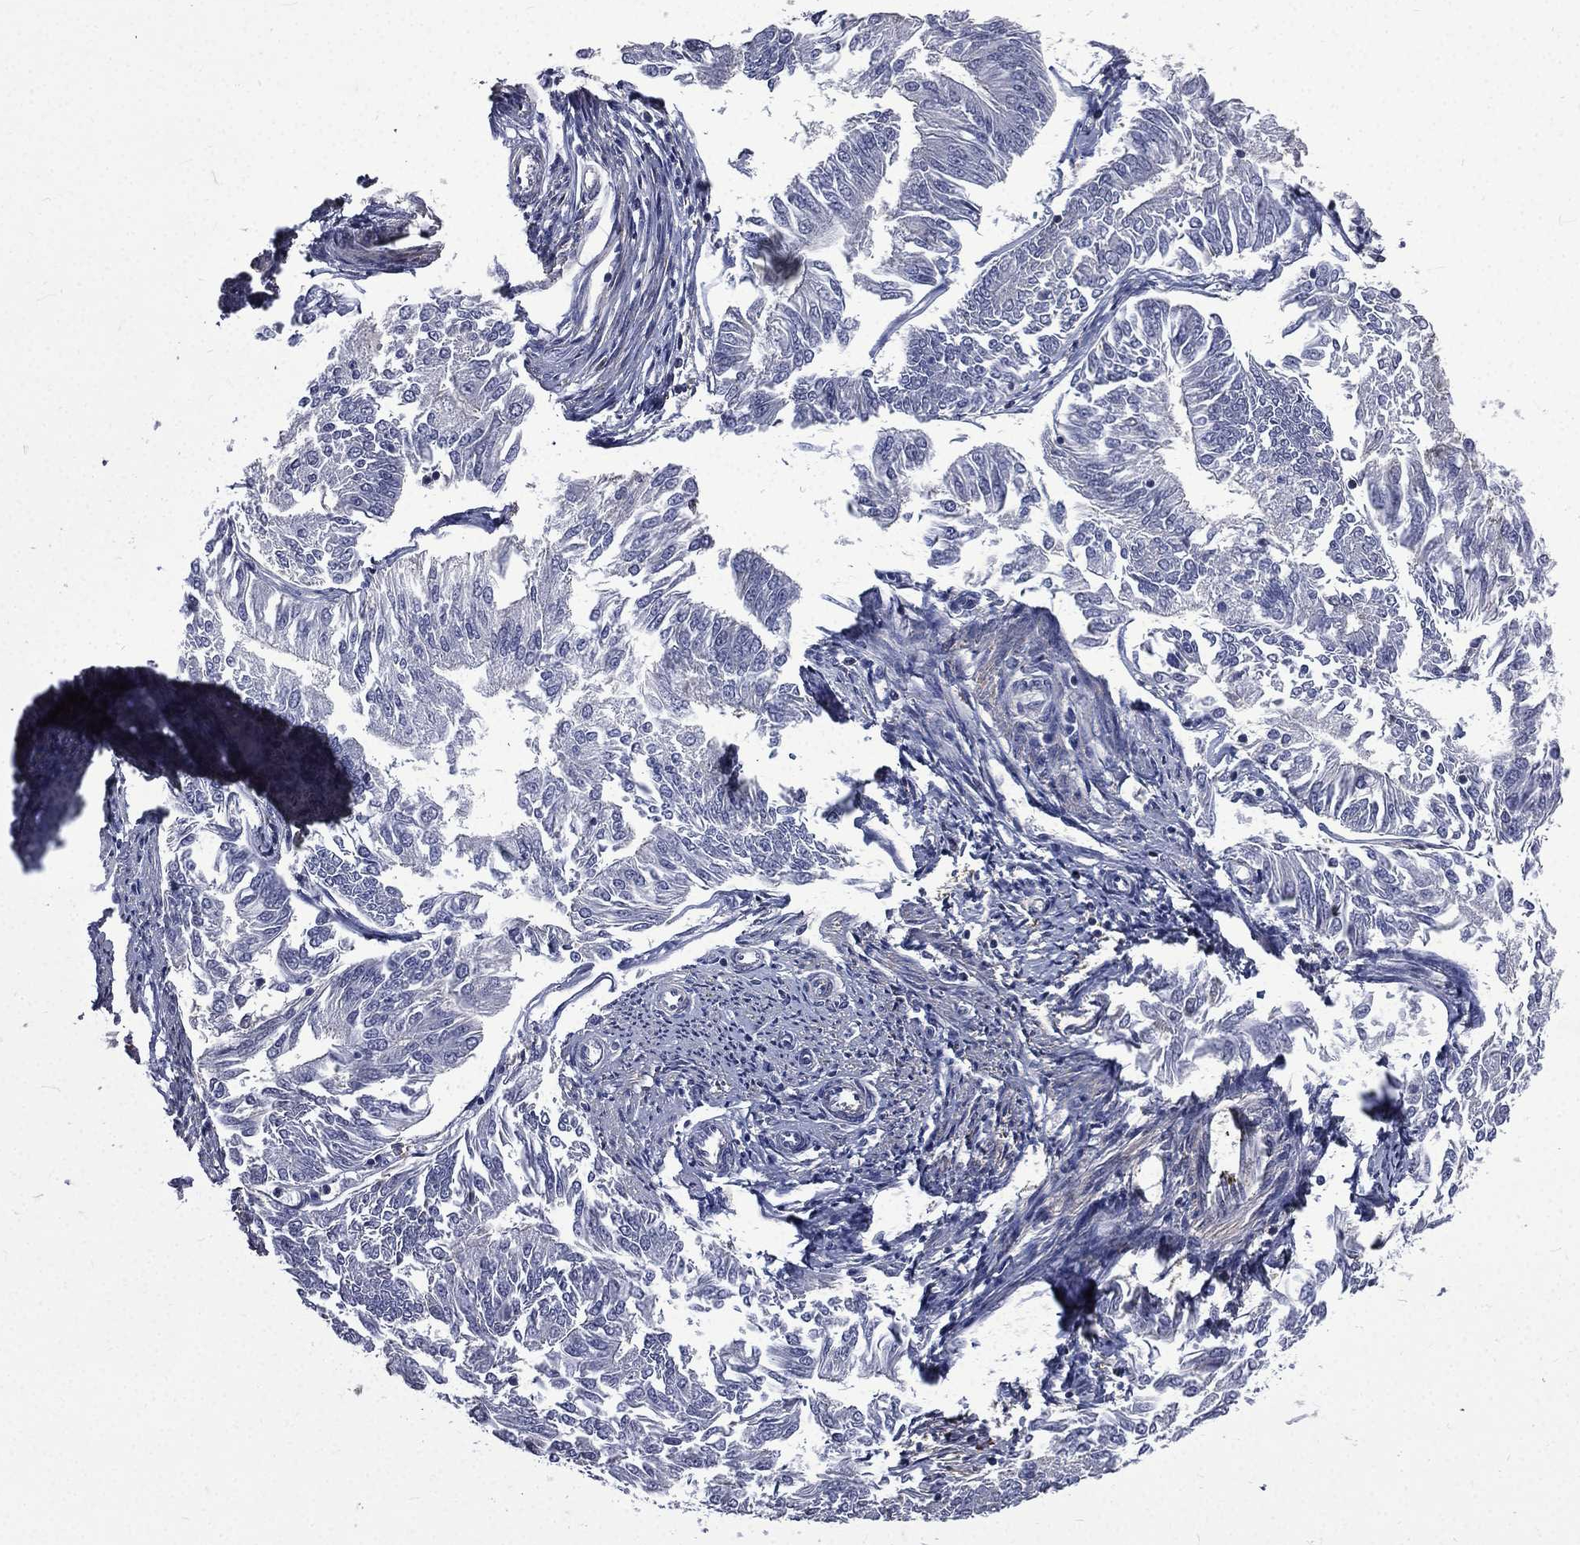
{"staining": {"intensity": "negative", "quantity": "none", "location": "none"}, "tissue": "endometrial cancer", "cell_type": "Tumor cells", "image_type": "cancer", "snomed": [{"axis": "morphology", "description": "Adenocarcinoma, NOS"}, {"axis": "topography", "description": "Endometrium"}], "caption": "The histopathology image exhibits no staining of tumor cells in adenocarcinoma (endometrial).", "gene": "FGG", "patient": {"sex": "female", "age": 58}}